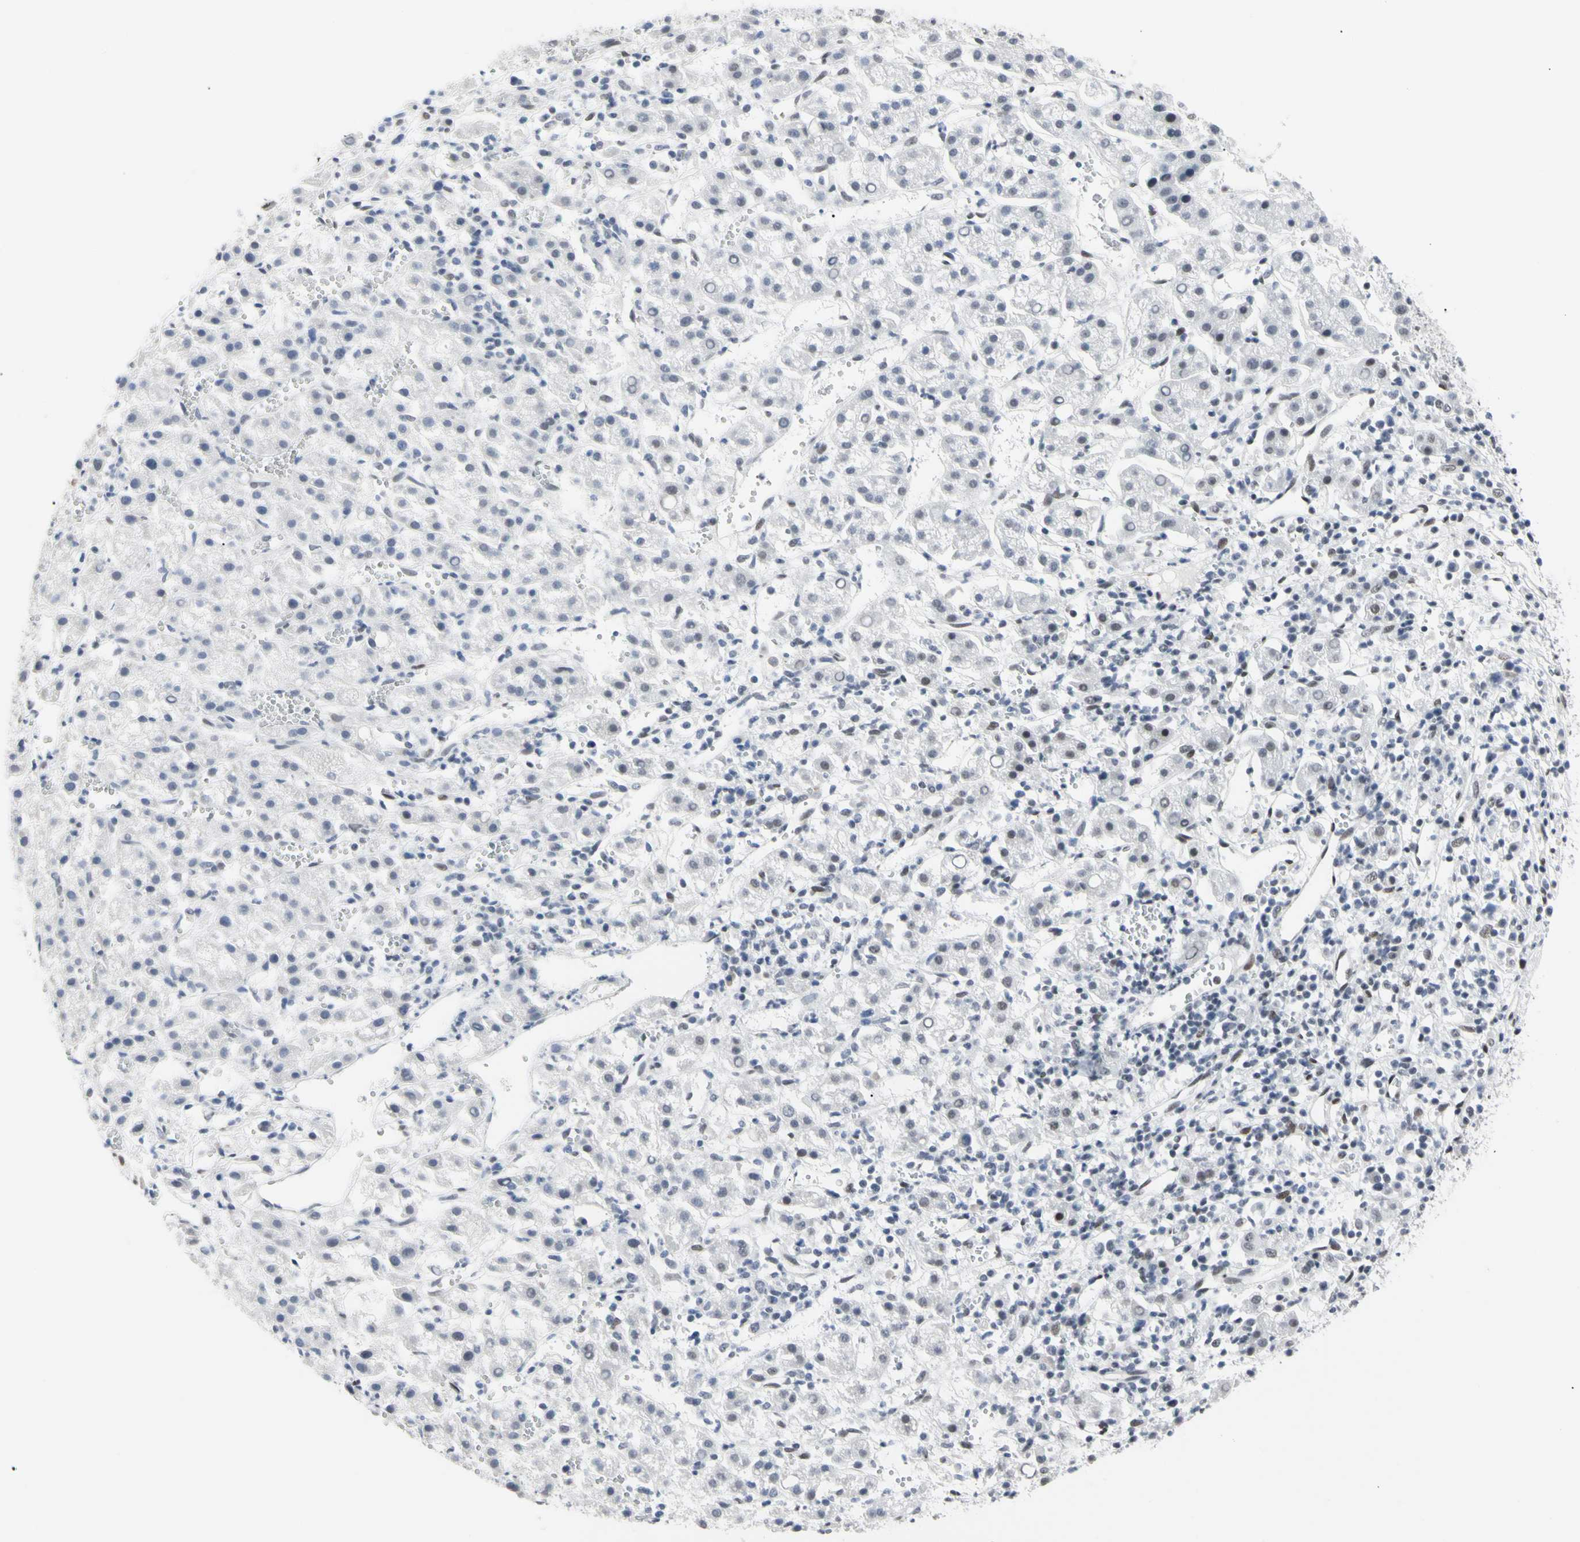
{"staining": {"intensity": "weak", "quantity": "<25%", "location": "nuclear"}, "tissue": "liver cancer", "cell_type": "Tumor cells", "image_type": "cancer", "snomed": [{"axis": "morphology", "description": "Carcinoma, Hepatocellular, NOS"}, {"axis": "topography", "description": "Liver"}], "caption": "This is an immunohistochemistry (IHC) micrograph of human liver cancer (hepatocellular carcinoma). There is no positivity in tumor cells.", "gene": "FAM98B", "patient": {"sex": "female", "age": 58}}